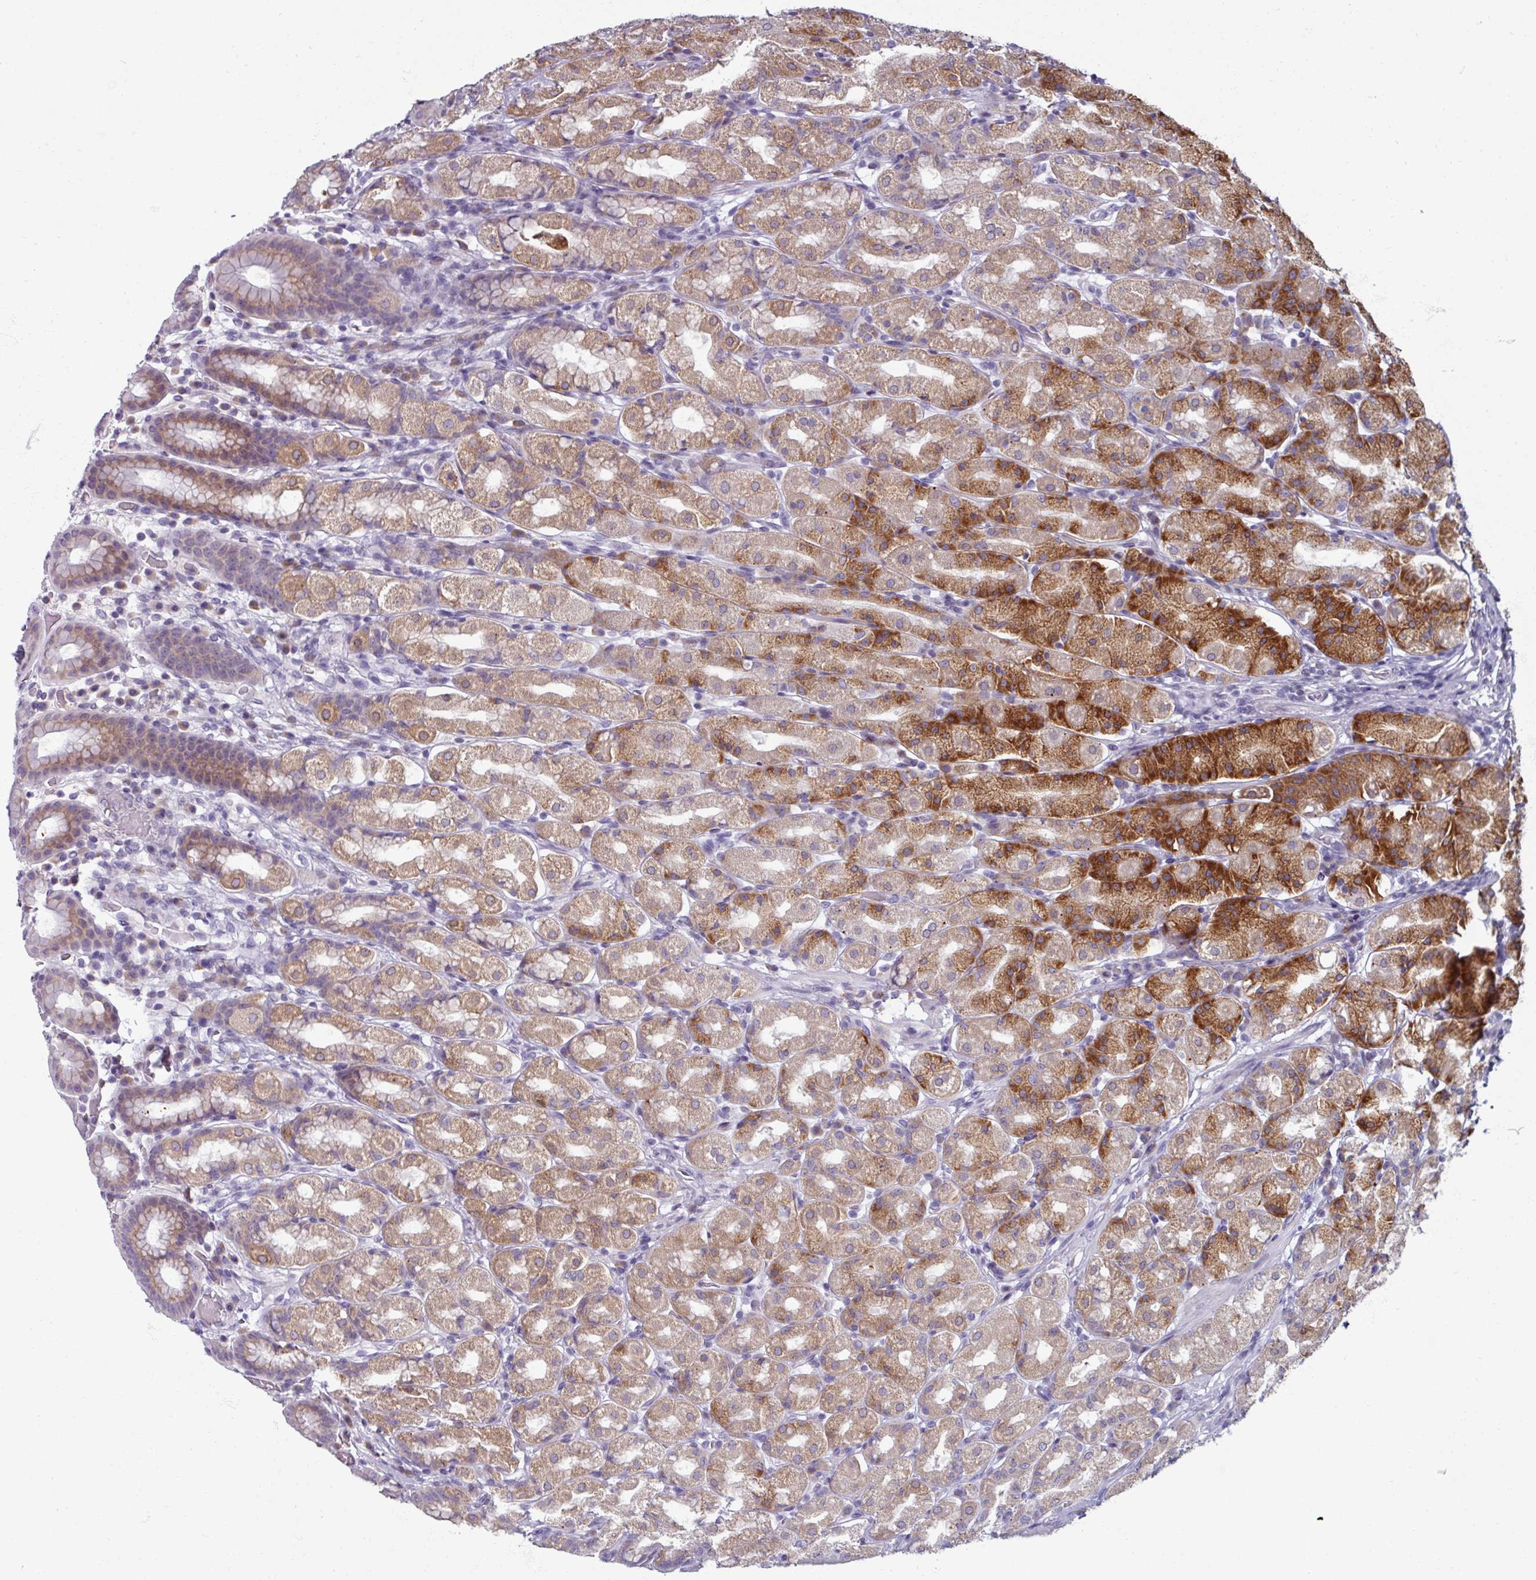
{"staining": {"intensity": "strong", "quantity": "25%-75%", "location": "cytoplasmic/membranous"}, "tissue": "stomach", "cell_type": "Glandular cells", "image_type": "normal", "snomed": [{"axis": "morphology", "description": "Normal tissue, NOS"}, {"axis": "topography", "description": "Stomach, upper"}, {"axis": "topography", "description": "Stomach"}], "caption": "Strong cytoplasmic/membranous staining for a protein is identified in about 25%-75% of glandular cells of normal stomach using immunohistochemistry.", "gene": "SMIM11", "patient": {"sex": "male", "age": 68}}